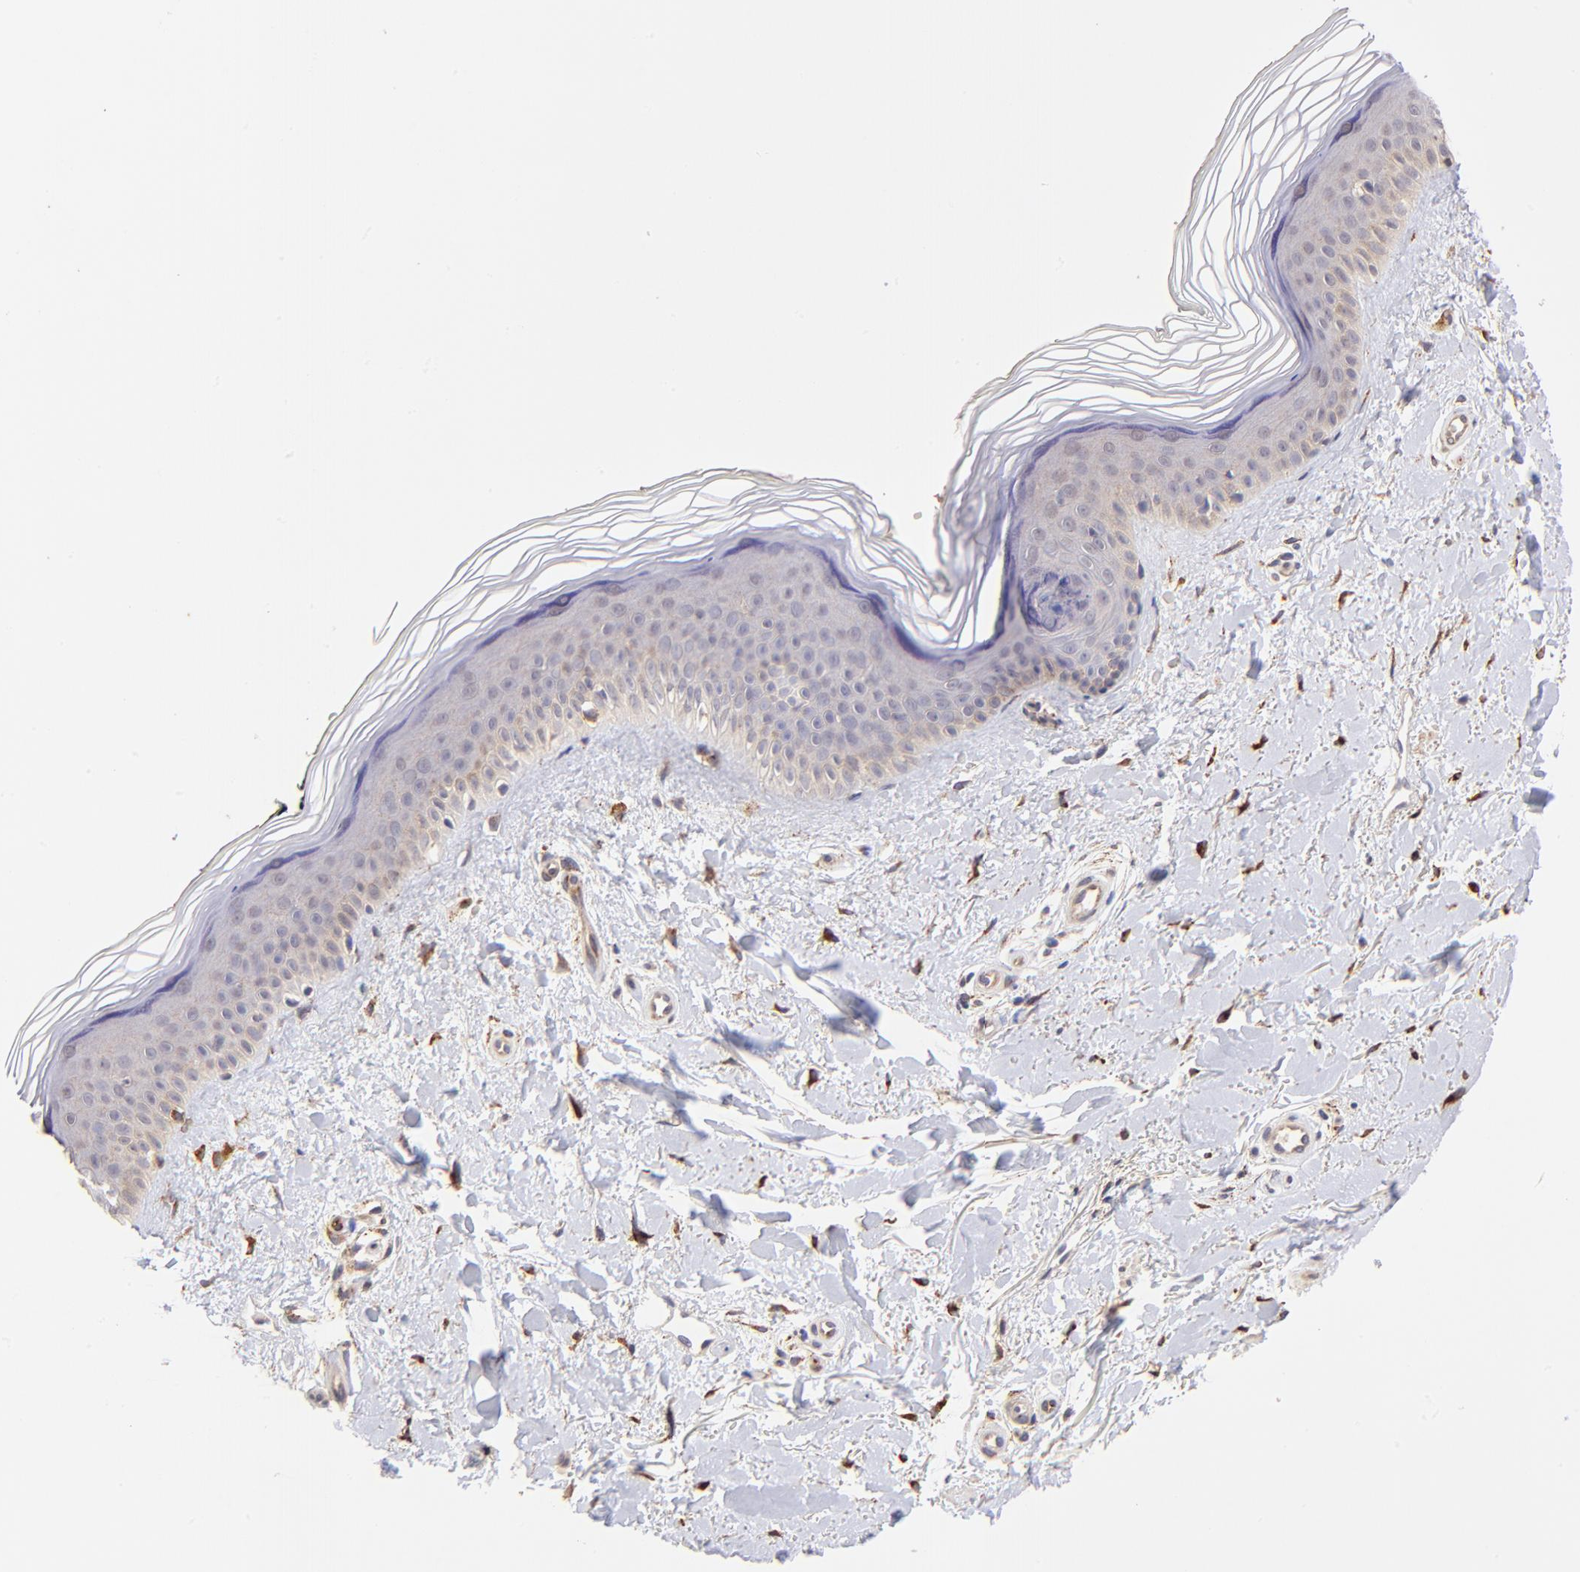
{"staining": {"intensity": "strong", "quantity": ">75%", "location": "cytoplasmic/membranous"}, "tissue": "skin", "cell_type": "Fibroblasts", "image_type": "normal", "snomed": [{"axis": "morphology", "description": "Normal tissue, NOS"}, {"axis": "topography", "description": "Skin"}], "caption": "Immunohistochemical staining of unremarkable human skin demonstrates strong cytoplasmic/membranous protein staining in approximately >75% of fibroblasts. The staining was performed using DAB to visualize the protein expression in brown, while the nuclei were stained in blue with hematoxylin (Magnification: 20x).", "gene": "SPARC", "patient": {"sex": "female", "age": 19}}